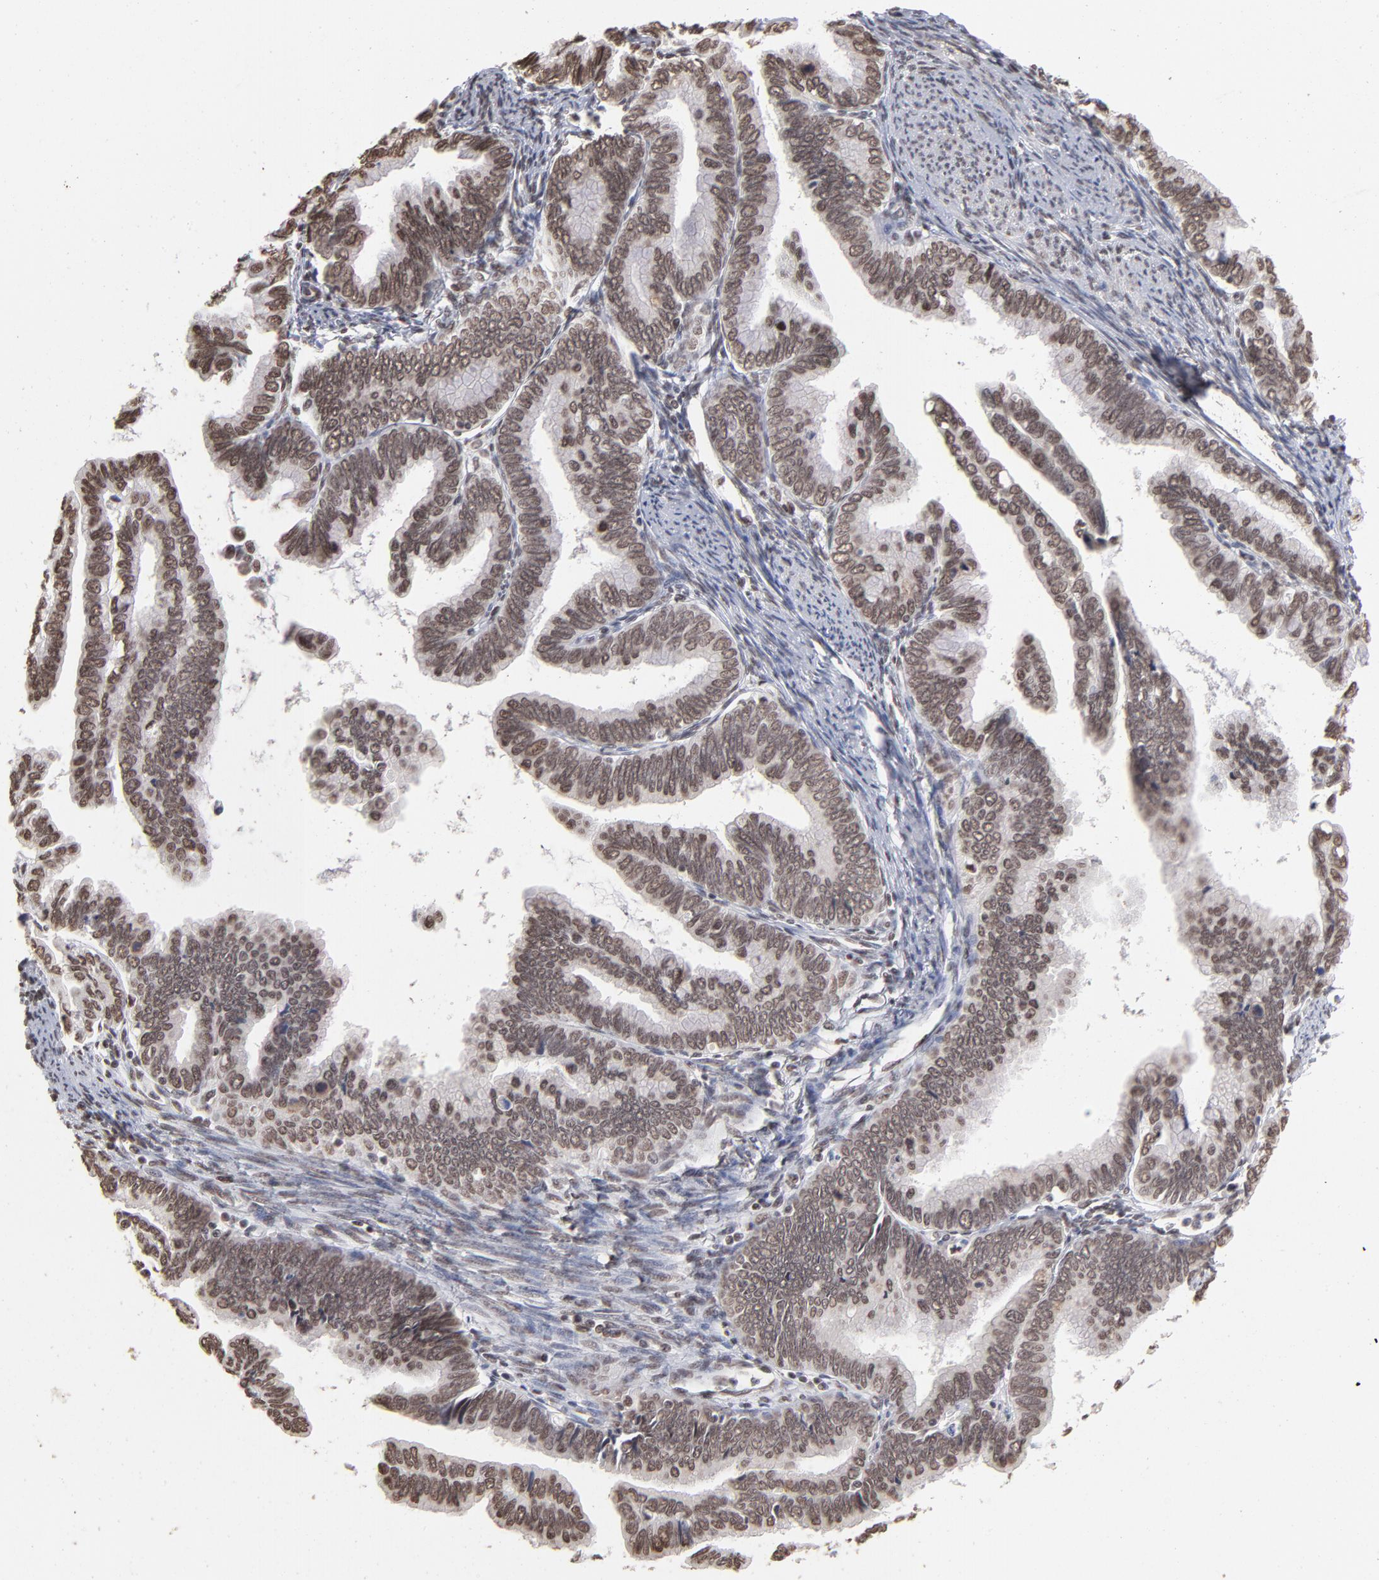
{"staining": {"intensity": "weak", "quantity": "<25%", "location": "nuclear"}, "tissue": "cervical cancer", "cell_type": "Tumor cells", "image_type": "cancer", "snomed": [{"axis": "morphology", "description": "Adenocarcinoma, NOS"}, {"axis": "topography", "description": "Cervix"}], "caption": "High power microscopy photomicrograph of an immunohistochemistry histopathology image of adenocarcinoma (cervical), revealing no significant staining in tumor cells. (Stains: DAB (3,3'-diaminobenzidine) immunohistochemistry with hematoxylin counter stain, Microscopy: brightfield microscopy at high magnification).", "gene": "ZNF3", "patient": {"sex": "female", "age": 49}}